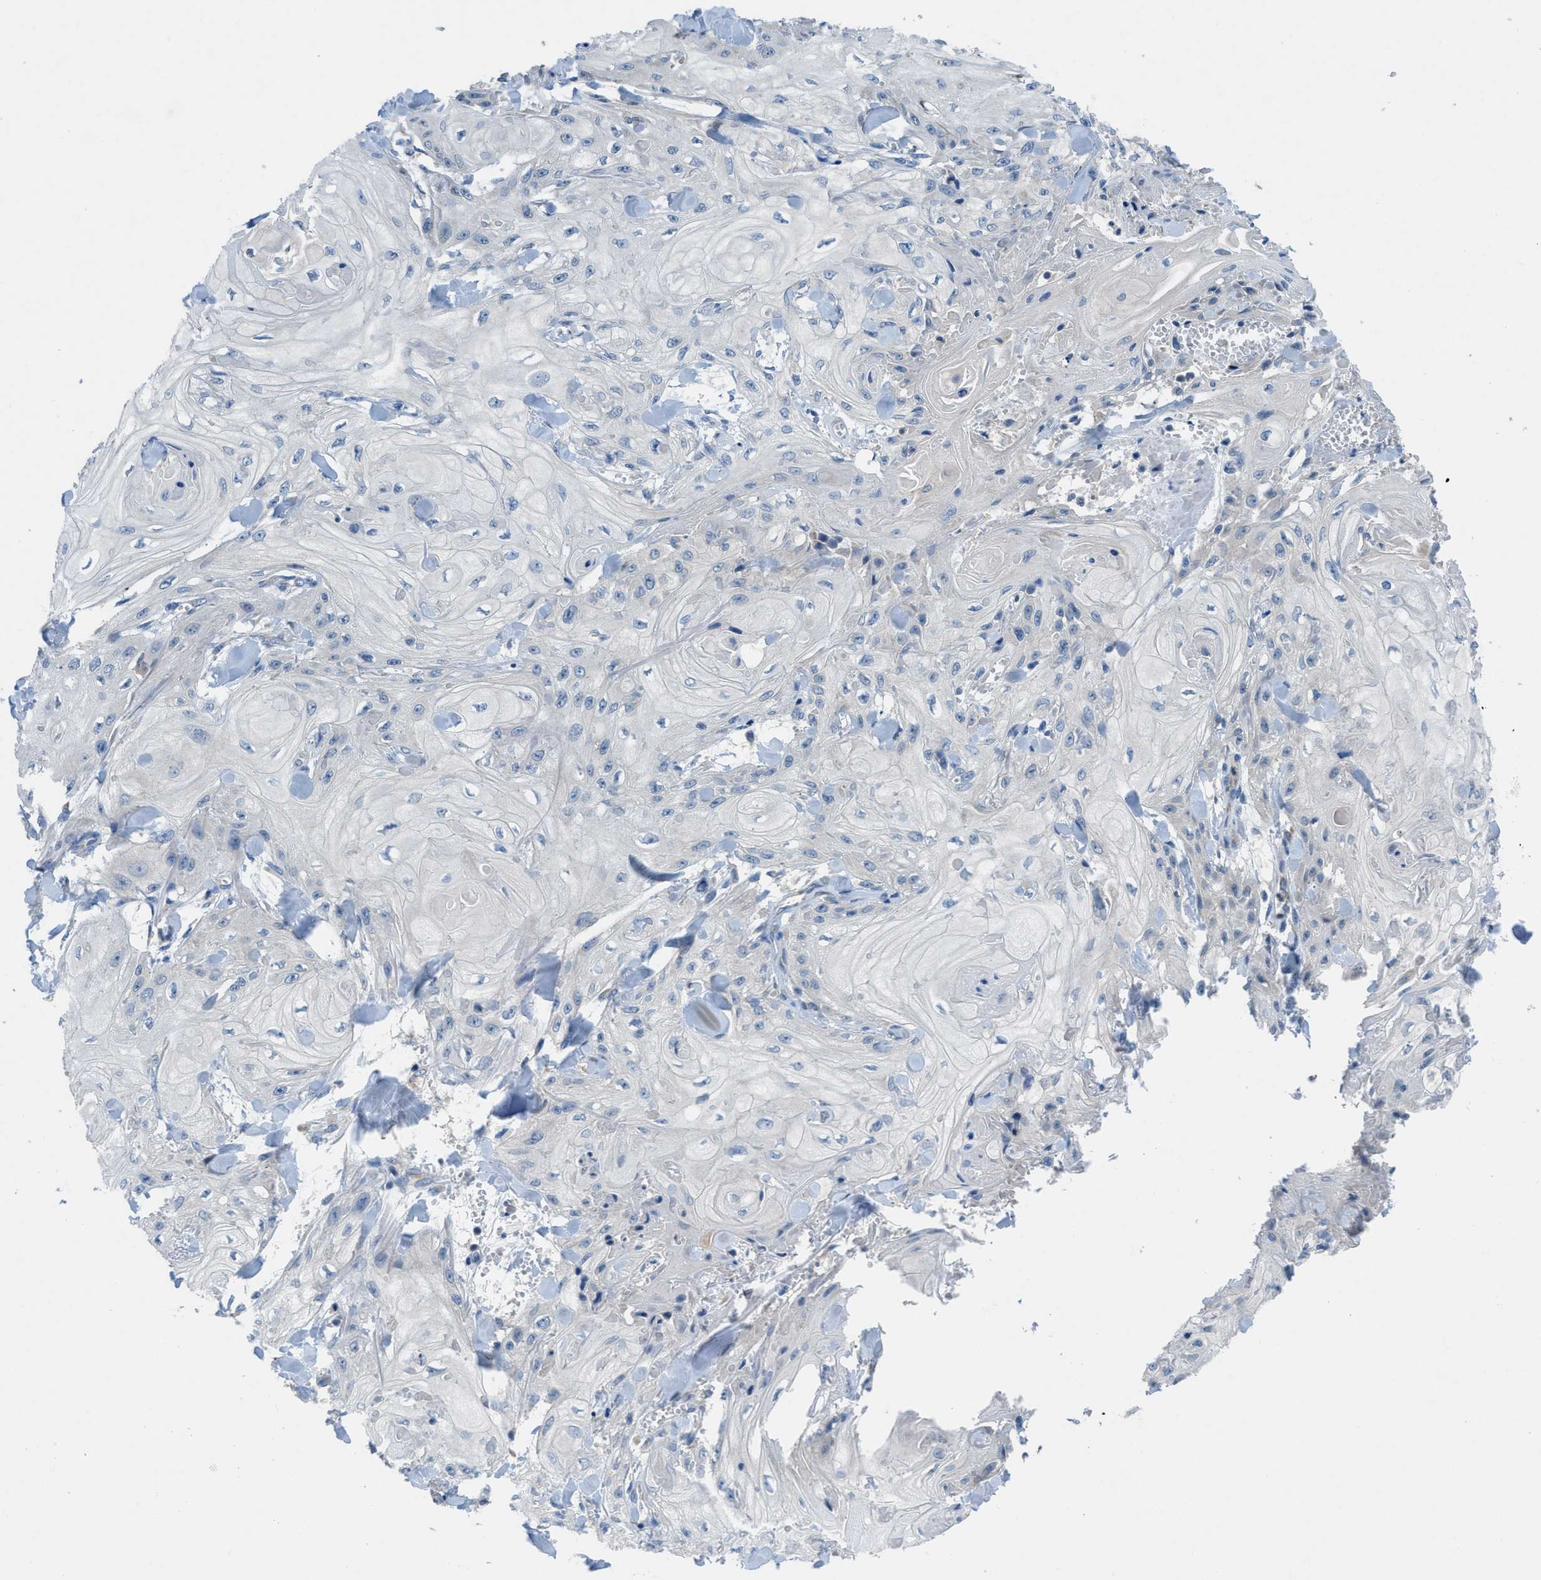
{"staining": {"intensity": "negative", "quantity": "none", "location": "none"}, "tissue": "skin cancer", "cell_type": "Tumor cells", "image_type": "cancer", "snomed": [{"axis": "morphology", "description": "Squamous cell carcinoma, NOS"}, {"axis": "topography", "description": "Skin"}], "caption": "Immunohistochemical staining of skin squamous cell carcinoma exhibits no significant staining in tumor cells.", "gene": "PGR", "patient": {"sex": "male", "age": 74}}